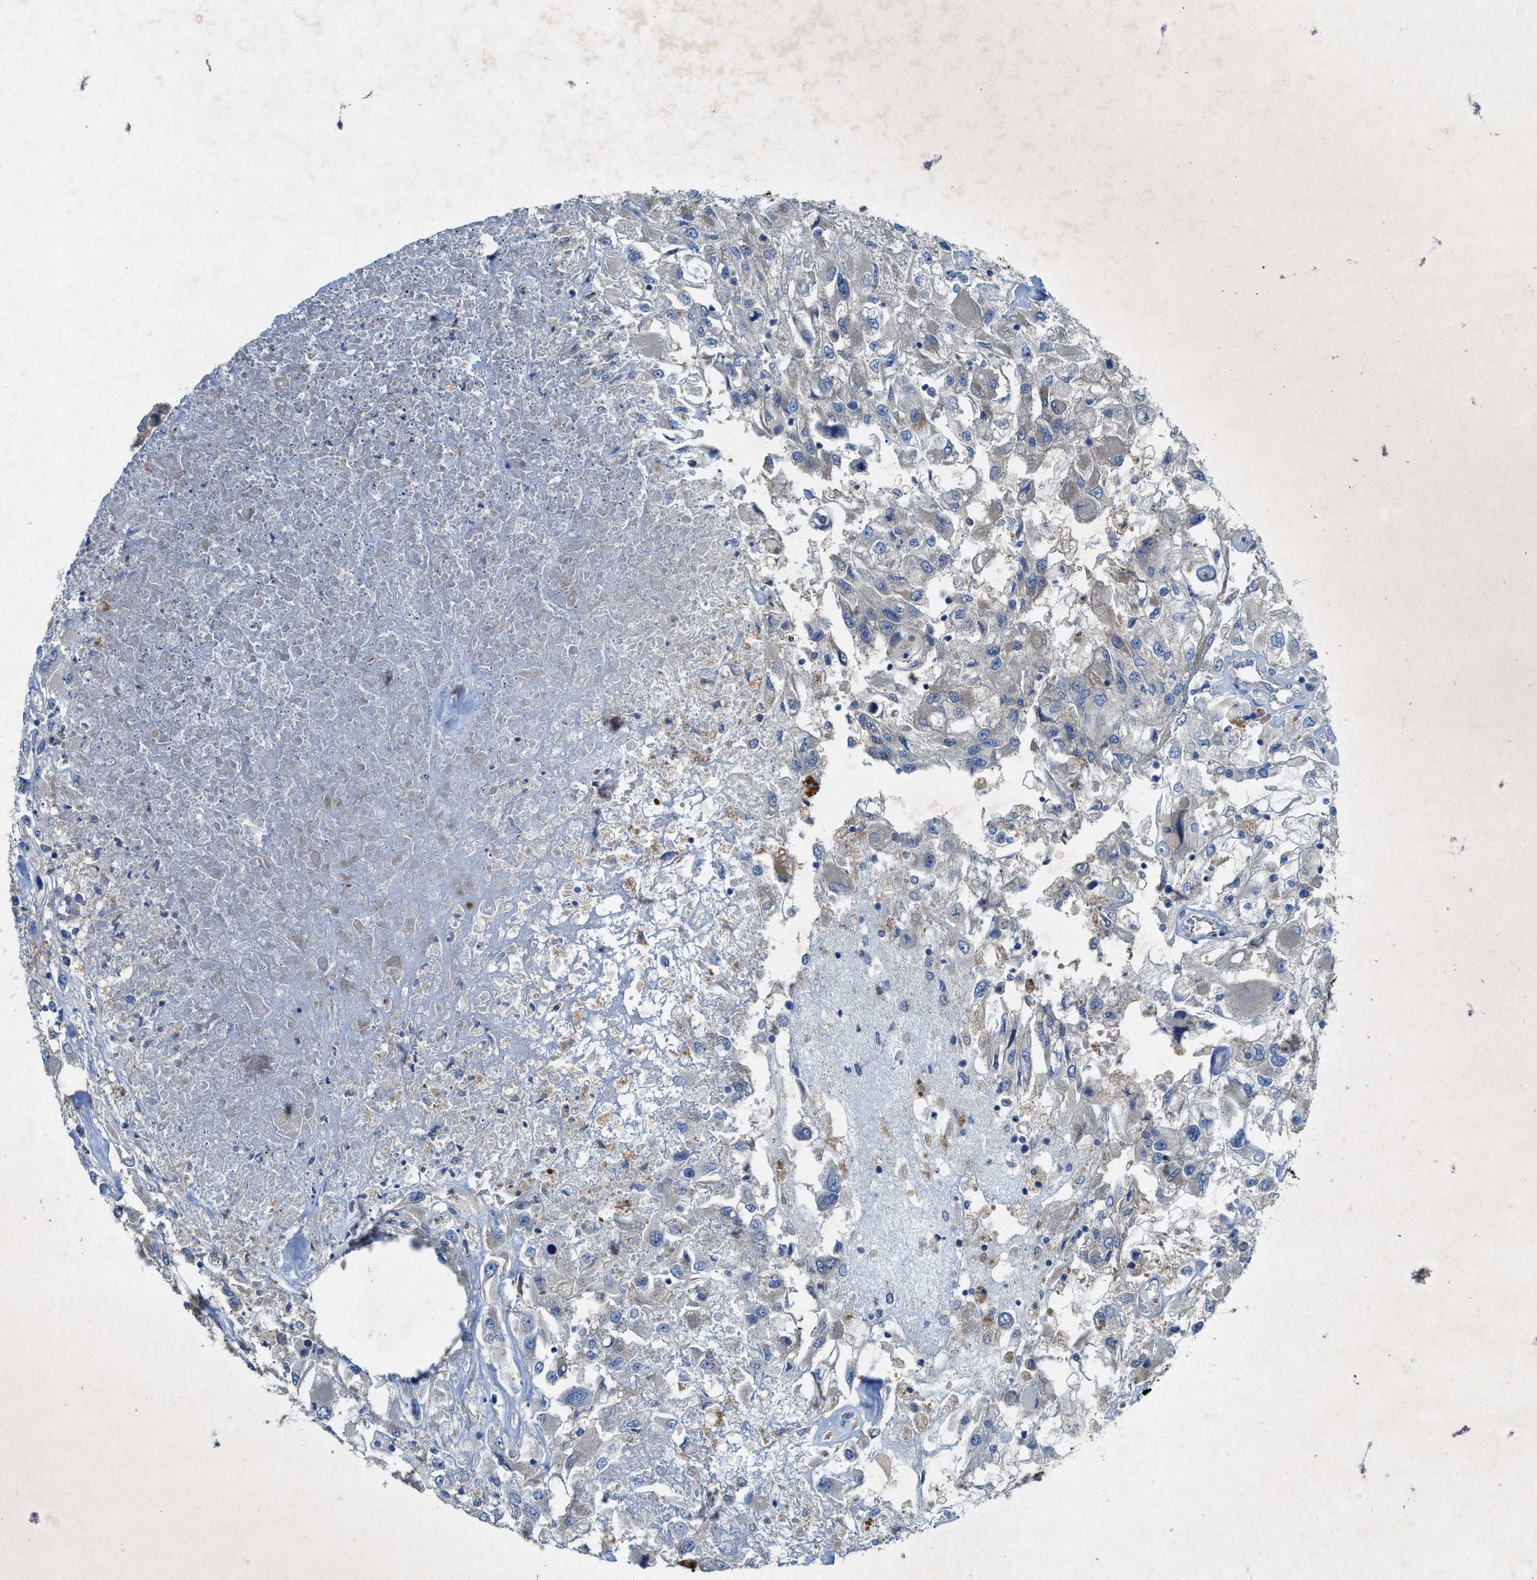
{"staining": {"intensity": "weak", "quantity": "<25%", "location": "cytoplasmic/membranous"}, "tissue": "renal cancer", "cell_type": "Tumor cells", "image_type": "cancer", "snomed": [{"axis": "morphology", "description": "Adenocarcinoma, NOS"}, {"axis": "topography", "description": "Kidney"}], "caption": "IHC histopathology image of neoplastic tissue: human renal cancer (adenocarcinoma) stained with DAB (3,3'-diaminobenzidine) shows no significant protein positivity in tumor cells. (DAB IHC, high magnification).", "gene": "URGCP", "patient": {"sex": "female", "age": 52}}